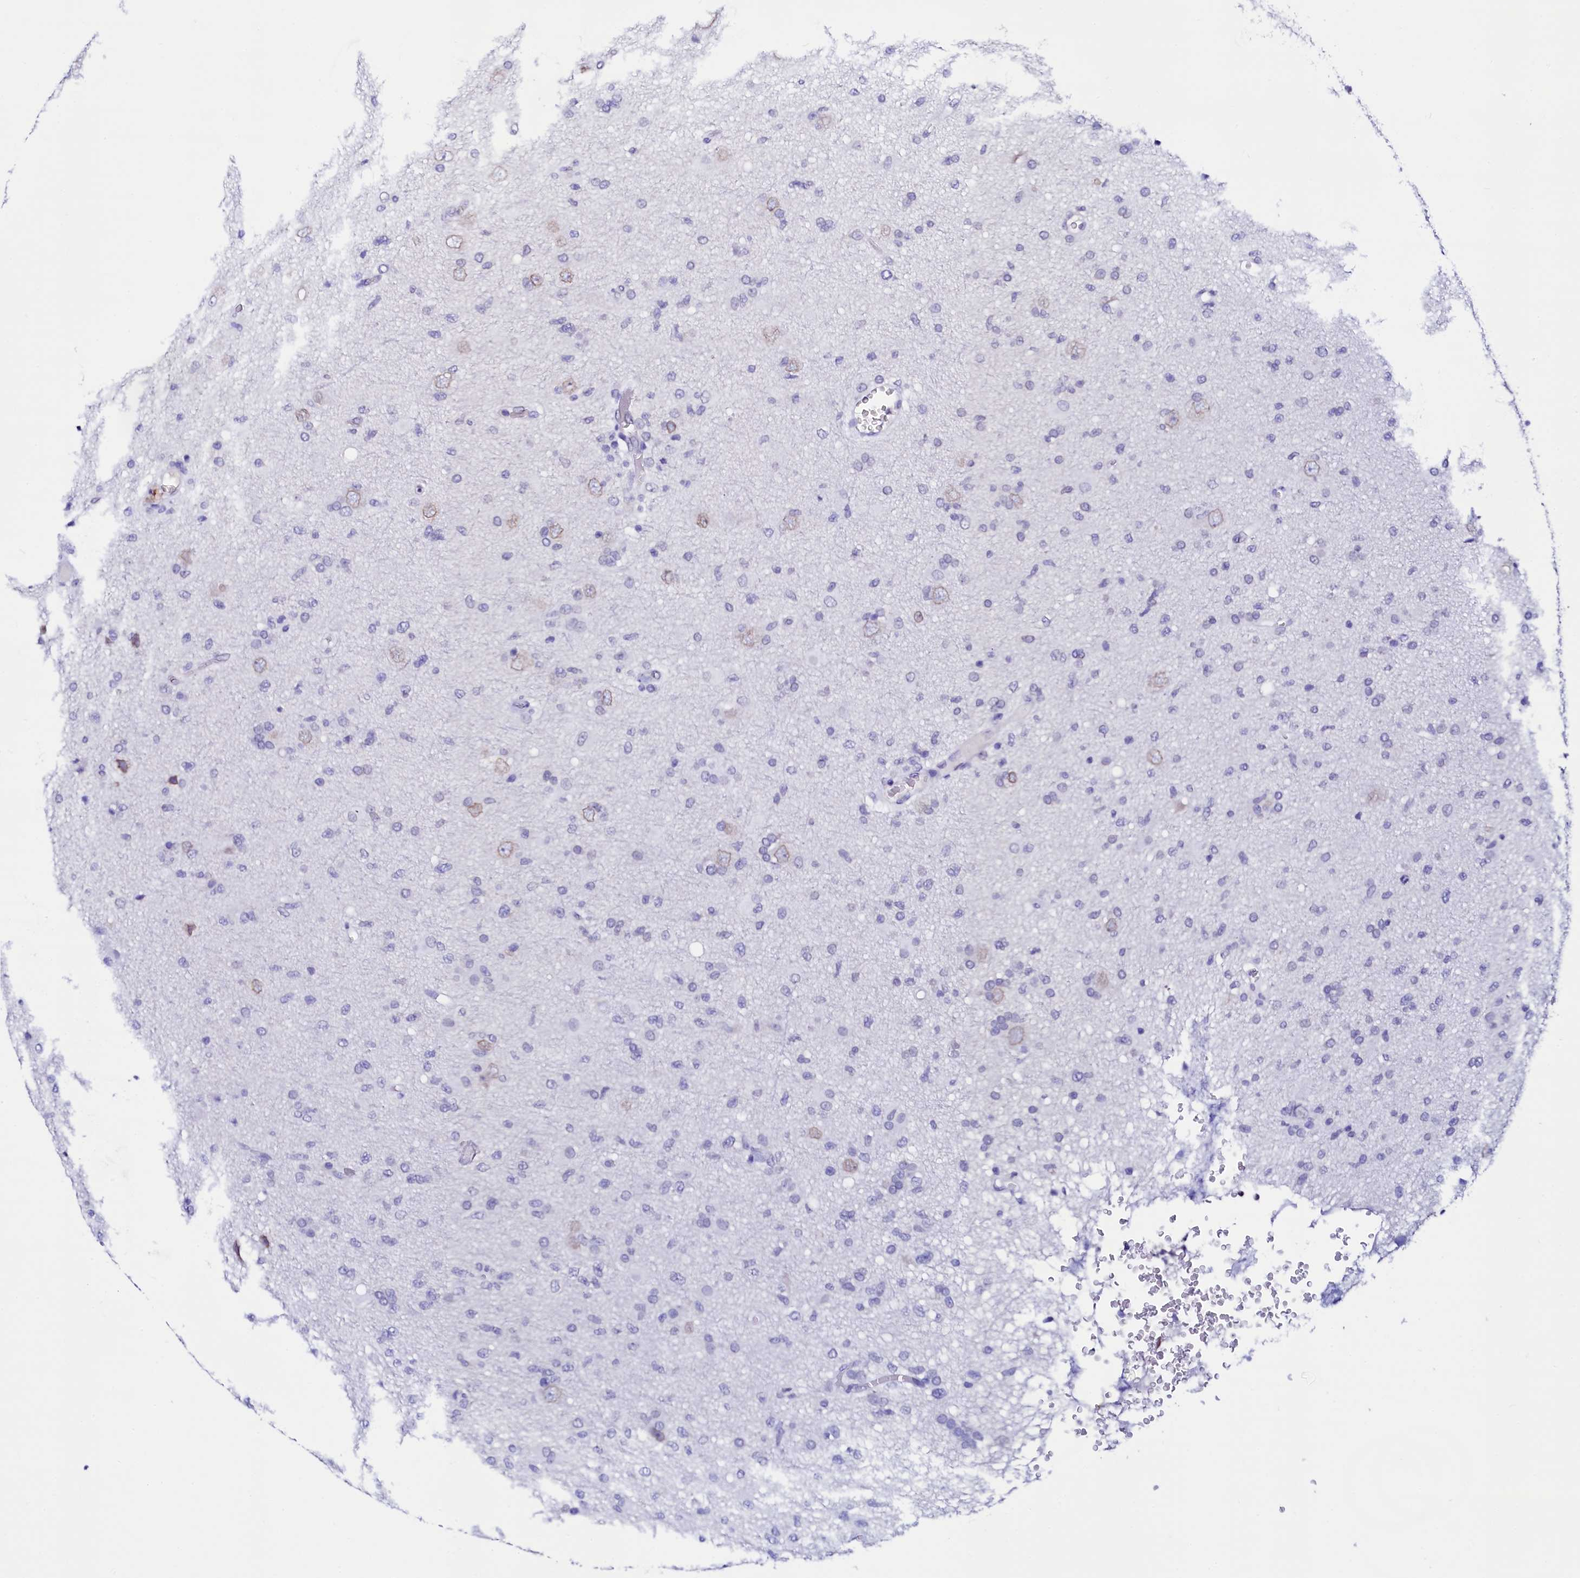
{"staining": {"intensity": "negative", "quantity": "none", "location": "none"}, "tissue": "glioma", "cell_type": "Tumor cells", "image_type": "cancer", "snomed": [{"axis": "morphology", "description": "Glioma, malignant, High grade"}, {"axis": "topography", "description": "Brain"}], "caption": "Histopathology image shows no significant protein positivity in tumor cells of malignant high-grade glioma.", "gene": "HAND1", "patient": {"sex": "female", "age": 57}}